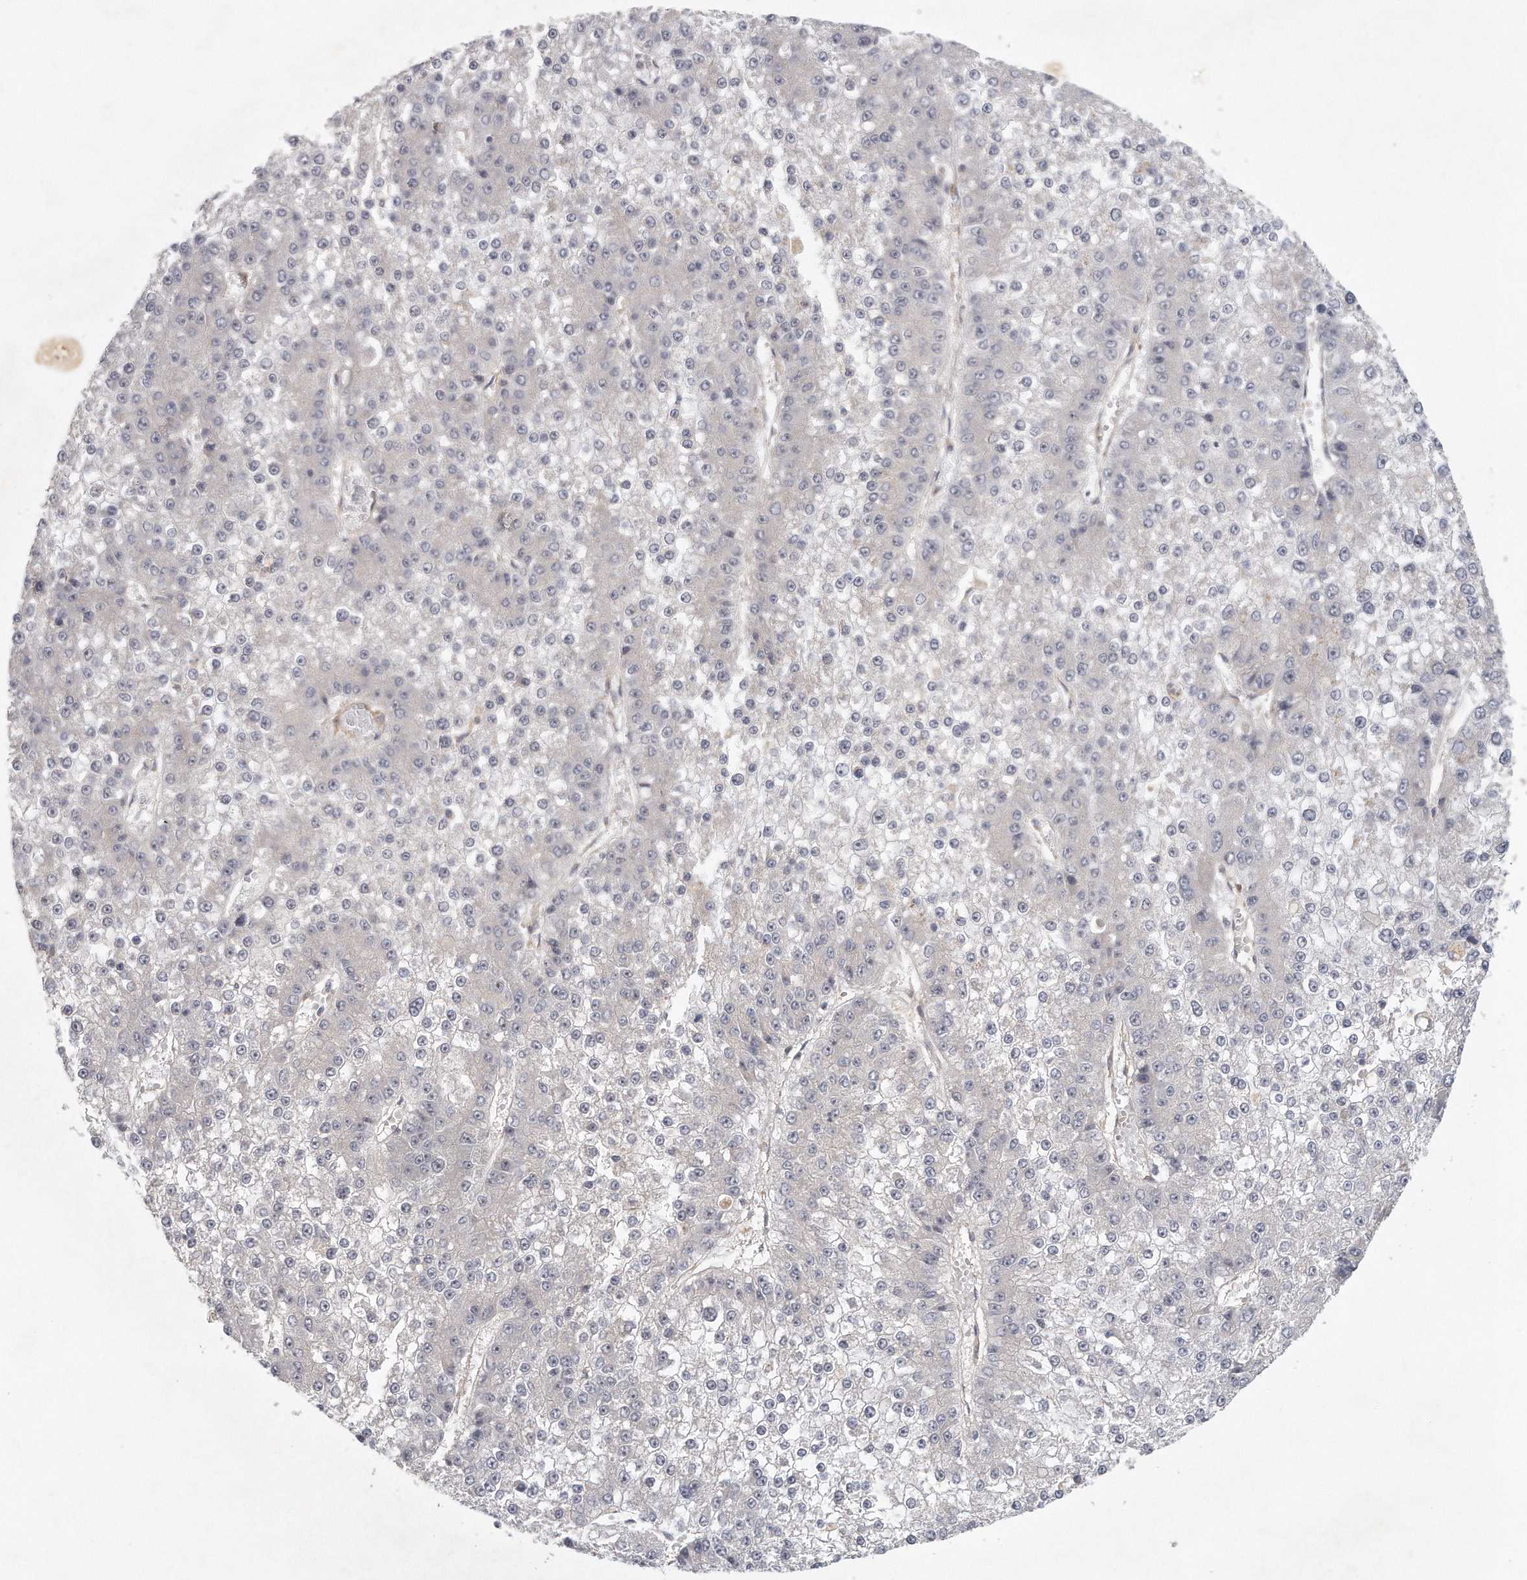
{"staining": {"intensity": "negative", "quantity": "none", "location": "none"}, "tissue": "liver cancer", "cell_type": "Tumor cells", "image_type": "cancer", "snomed": [{"axis": "morphology", "description": "Carcinoma, Hepatocellular, NOS"}, {"axis": "topography", "description": "Liver"}], "caption": "A high-resolution histopathology image shows IHC staining of hepatocellular carcinoma (liver), which reveals no significant positivity in tumor cells. (DAB immunohistochemistry, high magnification).", "gene": "MTERF4", "patient": {"sex": "female", "age": 73}}